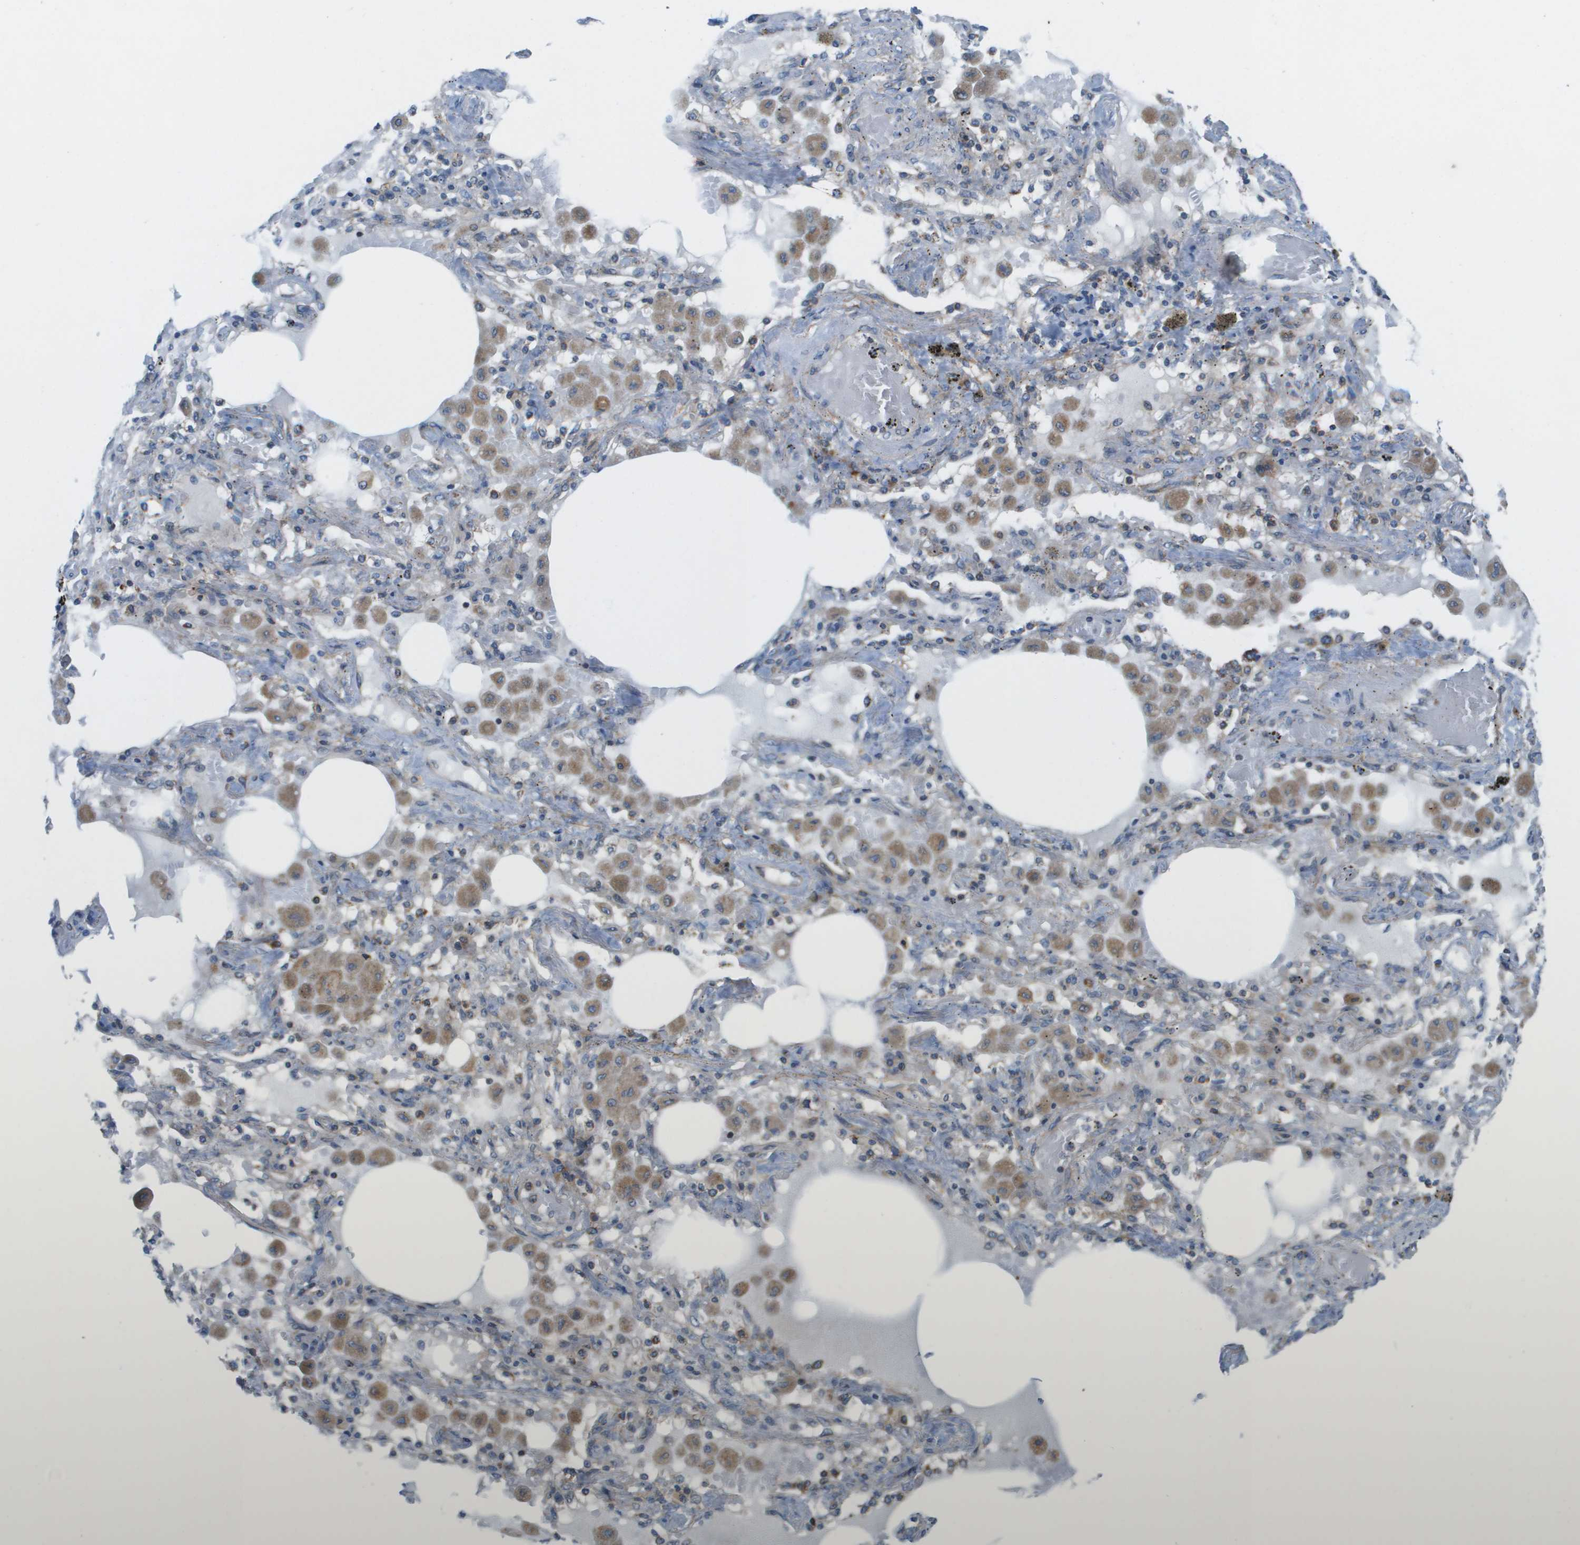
{"staining": {"intensity": "negative", "quantity": "none", "location": "none"}, "tissue": "lung cancer", "cell_type": "Tumor cells", "image_type": "cancer", "snomed": [{"axis": "morphology", "description": "Squamous cell carcinoma, NOS"}, {"axis": "topography", "description": "Lung"}], "caption": "IHC image of neoplastic tissue: human squamous cell carcinoma (lung) stained with DAB reveals no significant protein staining in tumor cells.", "gene": "GALNT6", "patient": {"sex": "female", "age": 47}}